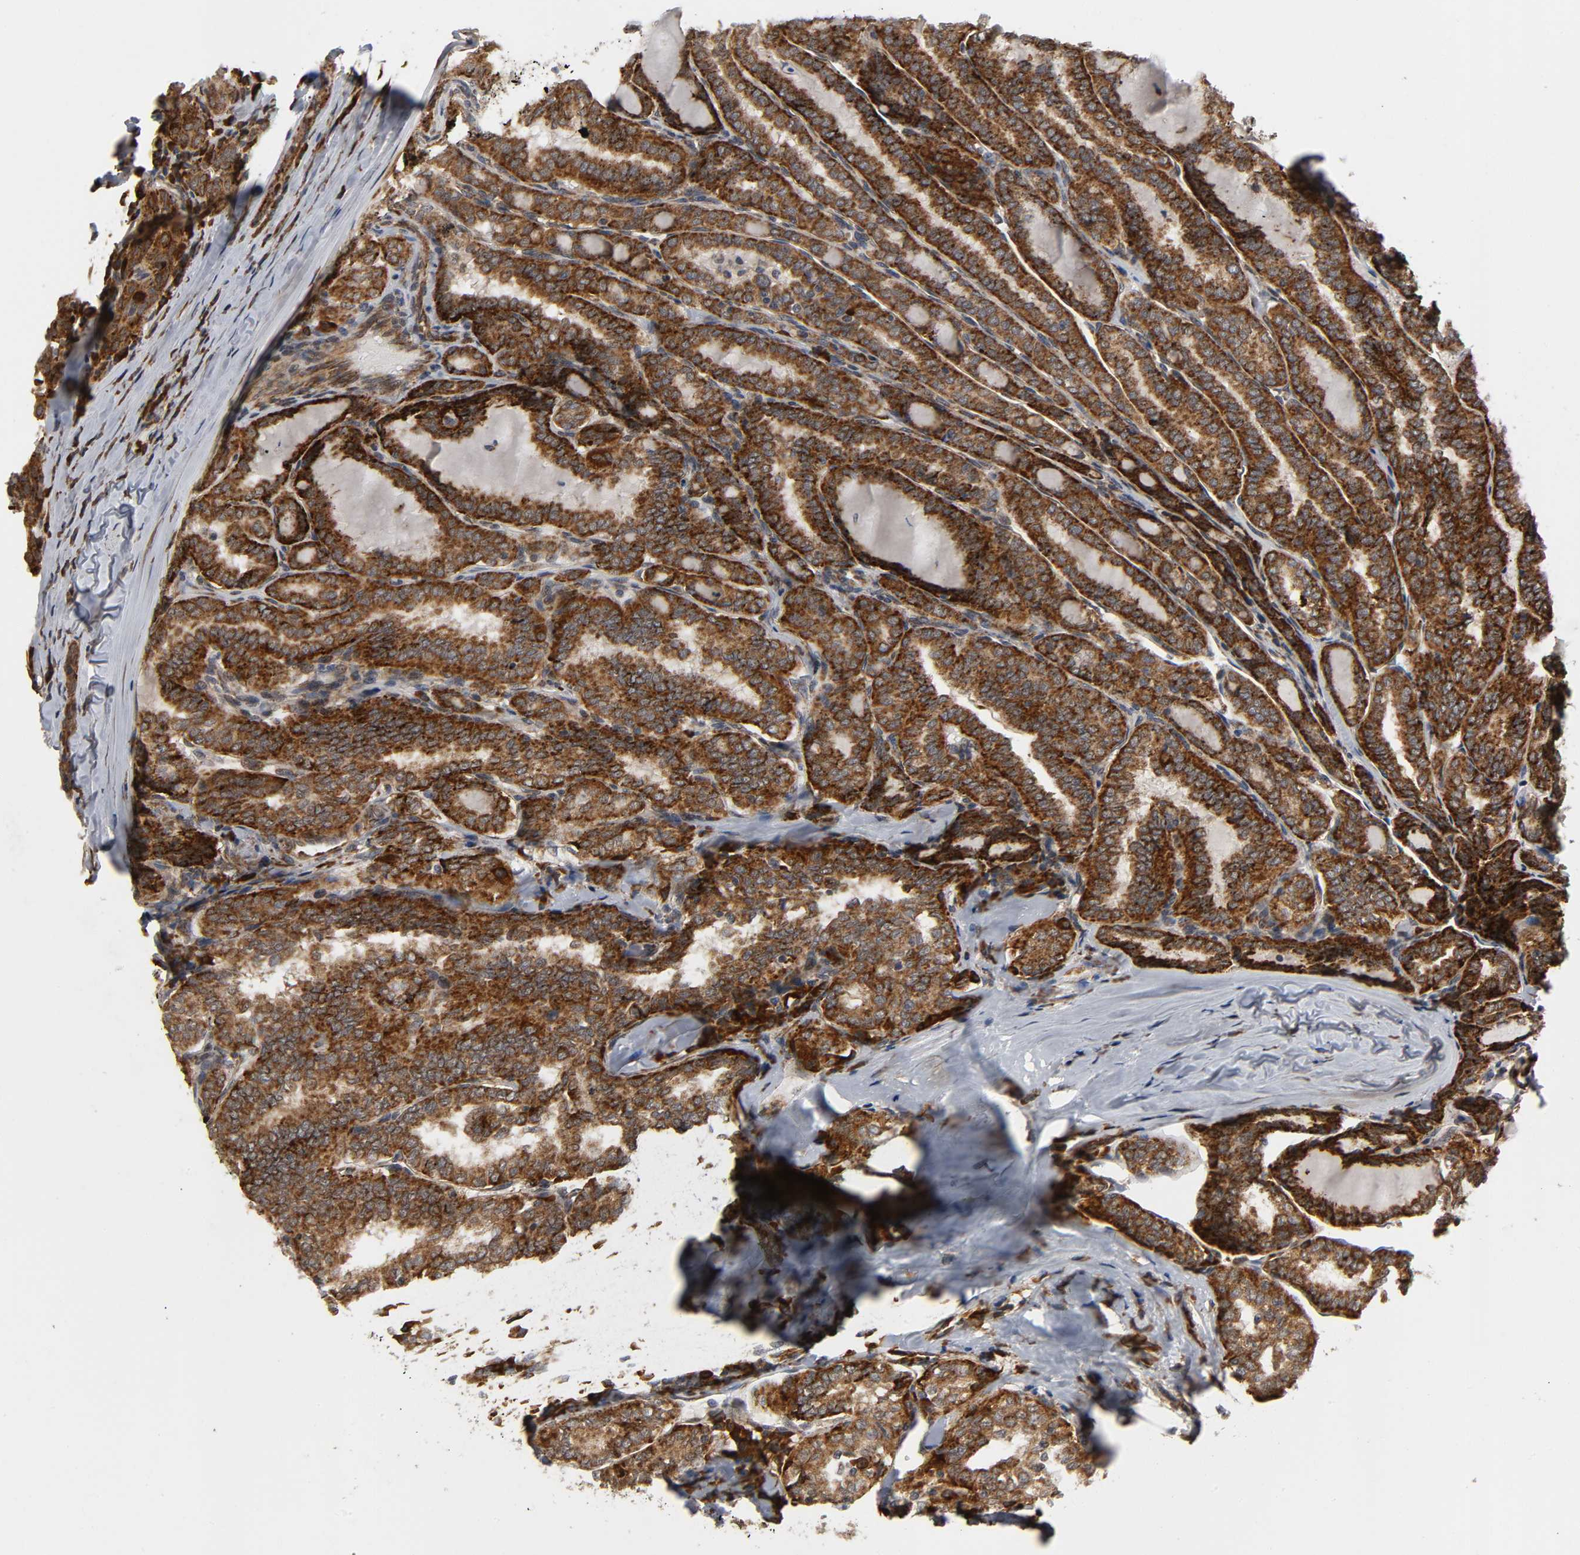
{"staining": {"intensity": "strong", "quantity": ">75%", "location": "cytoplasmic/membranous"}, "tissue": "thyroid cancer", "cell_type": "Tumor cells", "image_type": "cancer", "snomed": [{"axis": "morphology", "description": "Papillary adenocarcinoma, NOS"}, {"axis": "topography", "description": "Thyroid gland"}], "caption": "Immunohistochemistry staining of thyroid cancer, which demonstrates high levels of strong cytoplasmic/membranous expression in approximately >75% of tumor cells indicating strong cytoplasmic/membranous protein positivity. The staining was performed using DAB (brown) for protein detection and nuclei were counterstained in hematoxylin (blue).", "gene": "SLC30A9", "patient": {"sex": "female", "age": 30}}